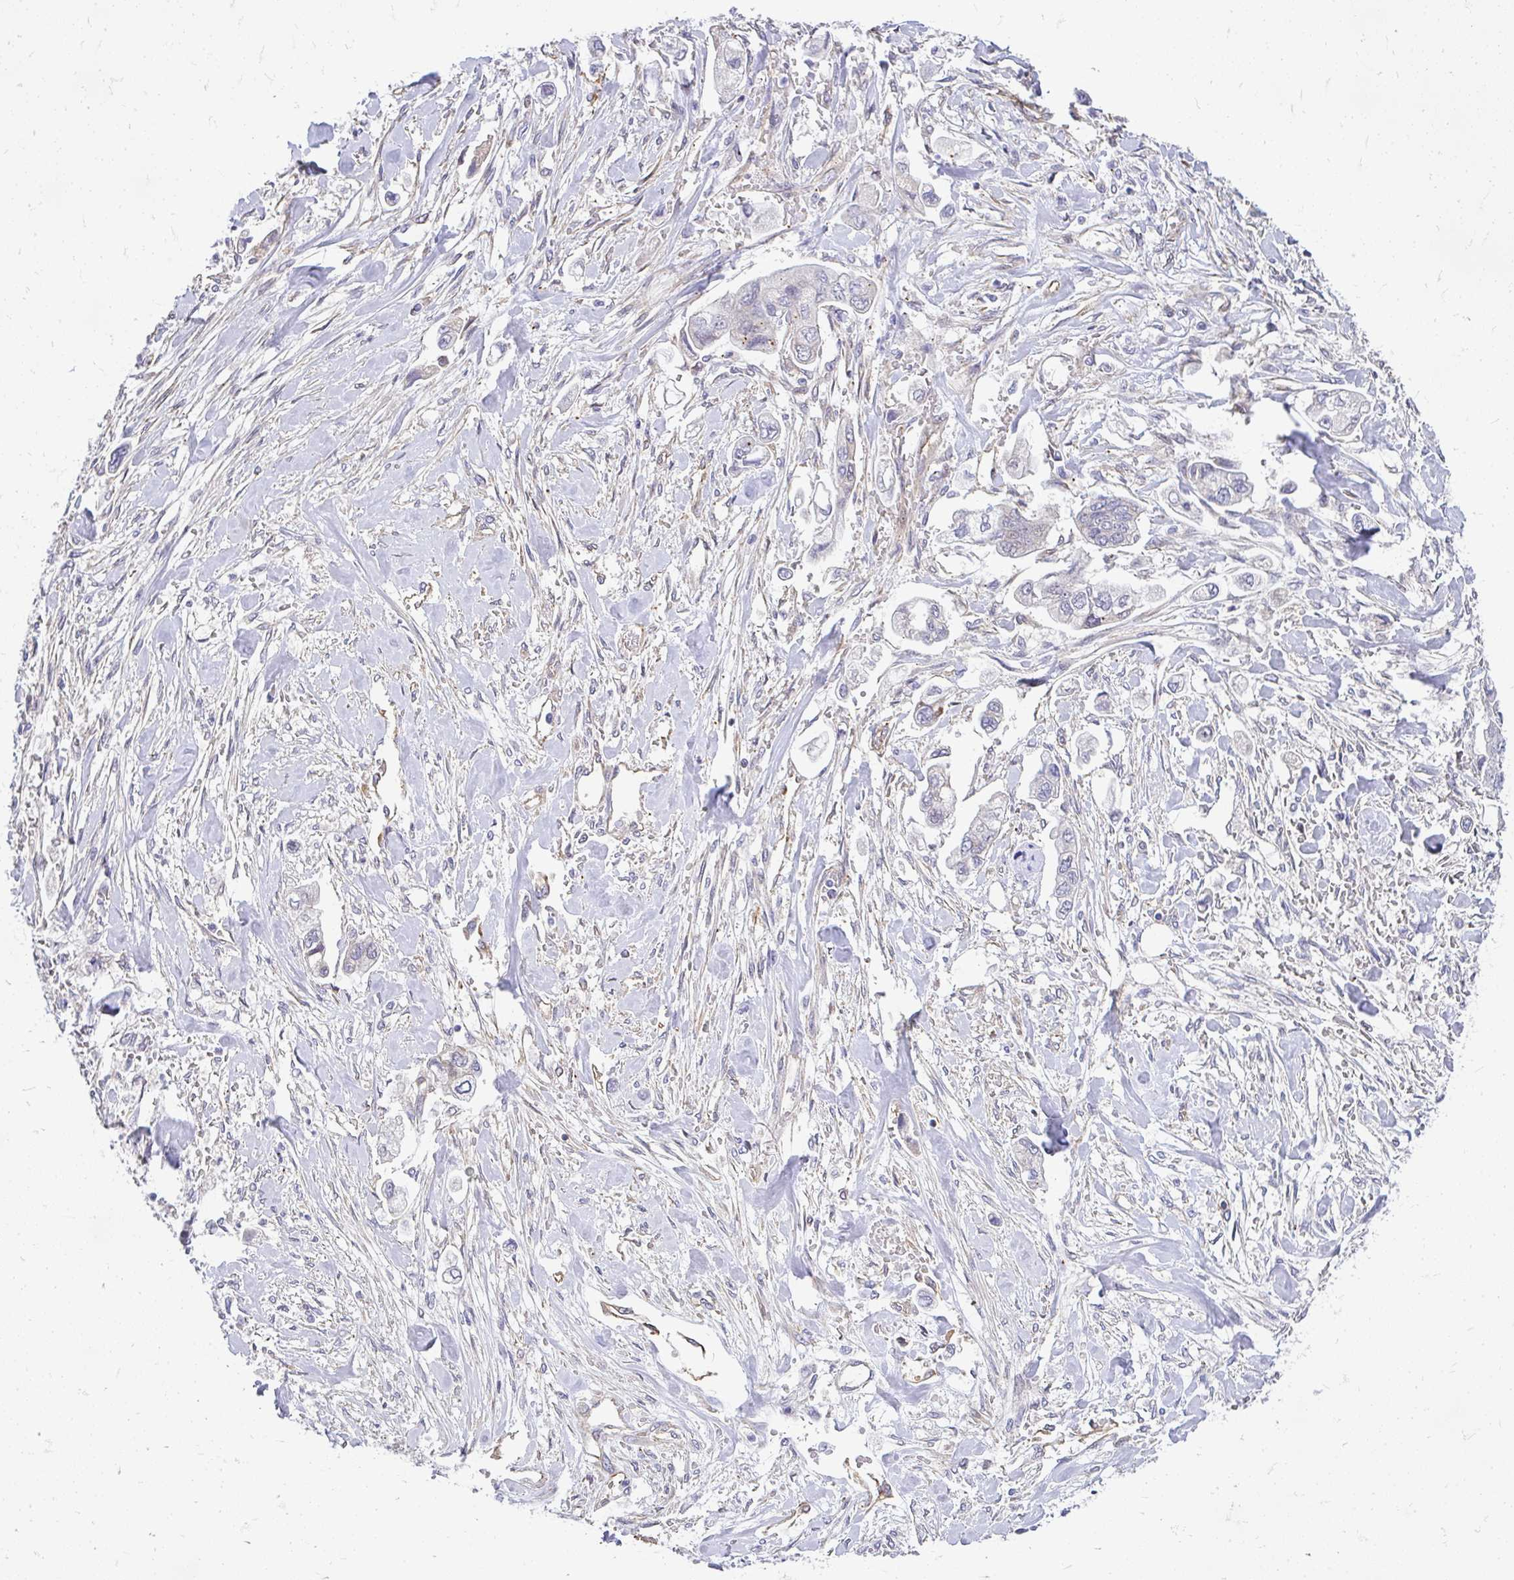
{"staining": {"intensity": "negative", "quantity": "none", "location": "none"}, "tissue": "stomach cancer", "cell_type": "Tumor cells", "image_type": "cancer", "snomed": [{"axis": "morphology", "description": "Adenocarcinoma, NOS"}, {"axis": "topography", "description": "Stomach"}], "caption": "High magnification brightfield microscopy of adenocarcinoma (stomach) stained with DAB (brown) and counterstained with hematoxylin (blue): tumor cells show no significant staining.", "gene": "RSKR", "patient": {"sex": "male", "age": 62}}